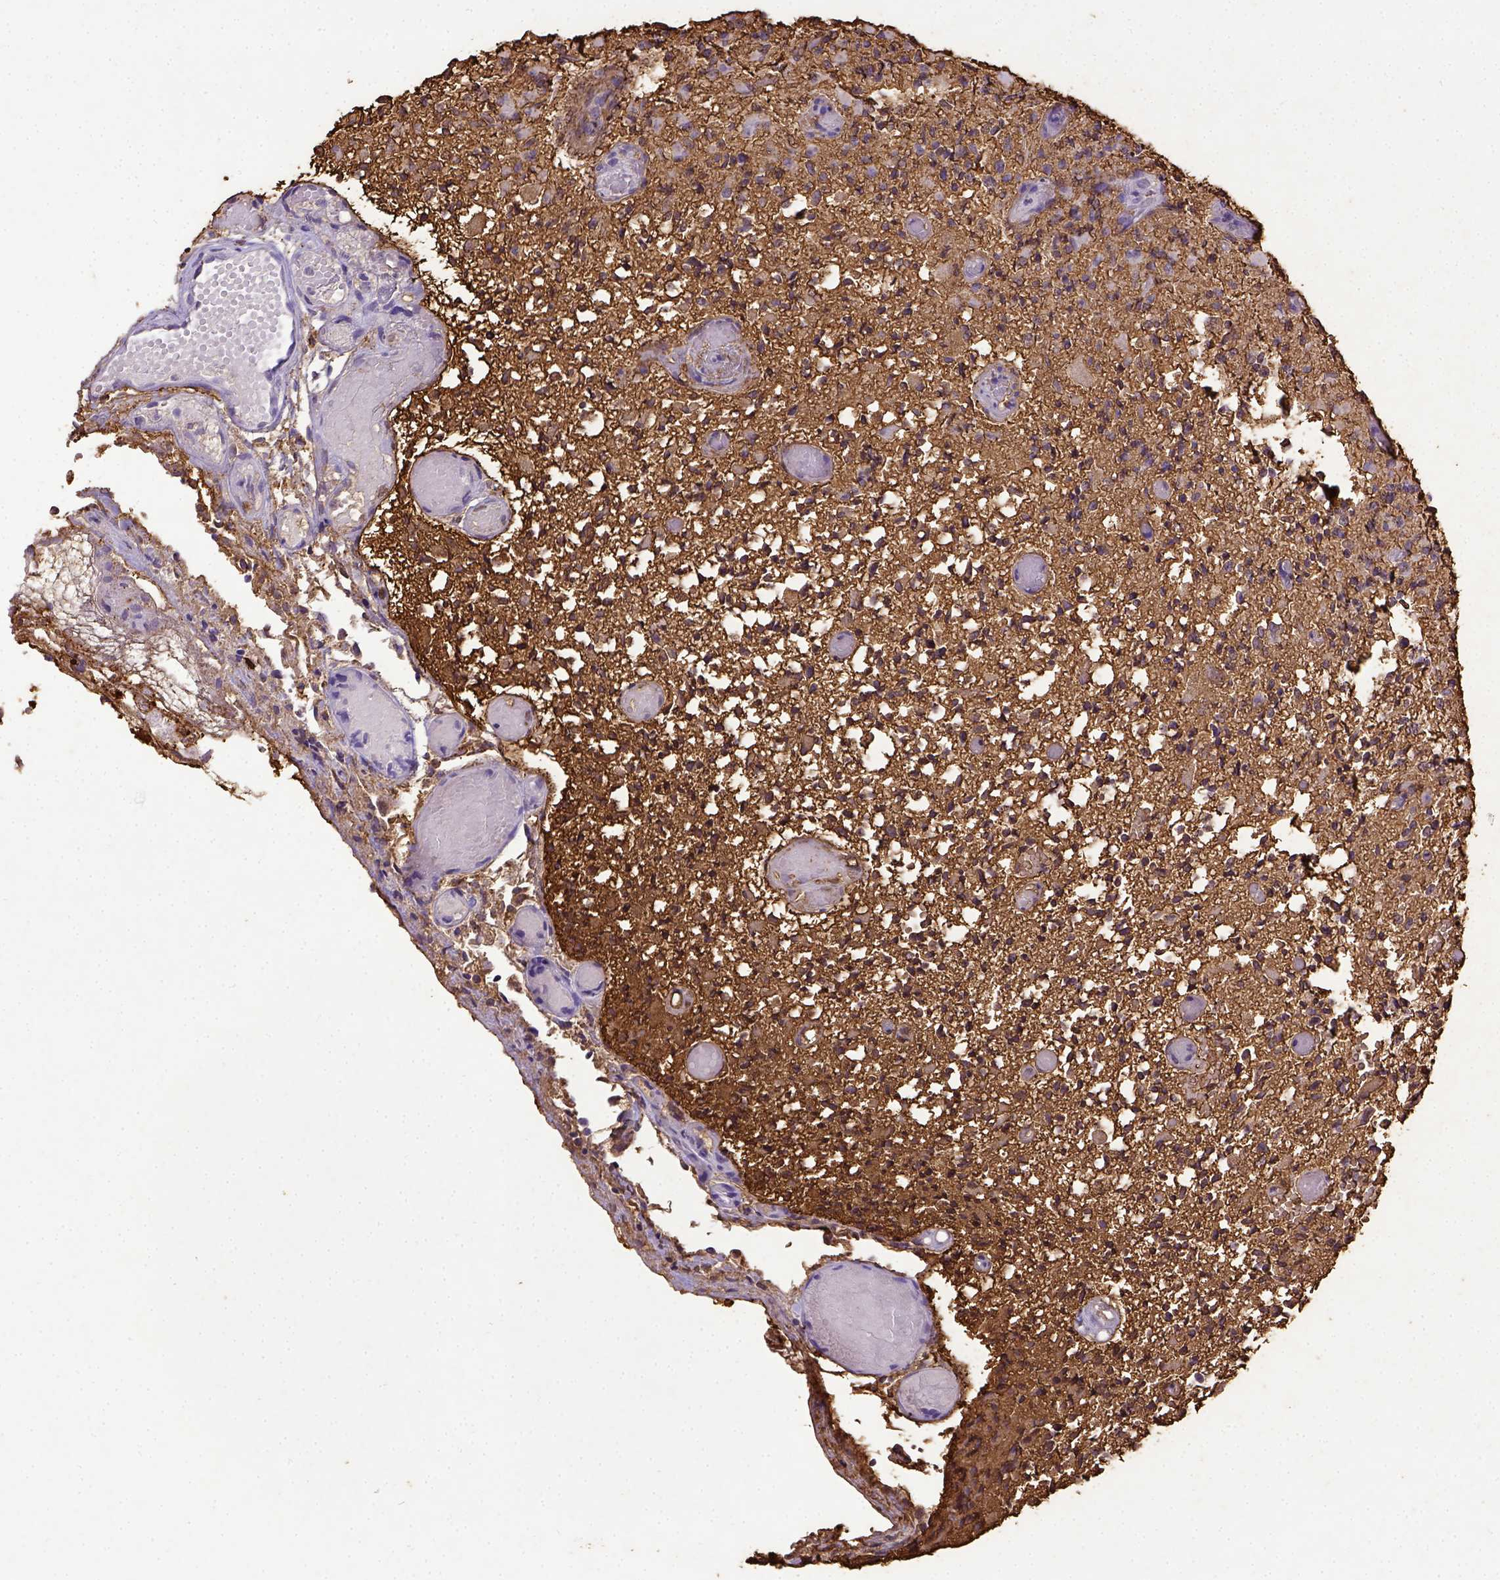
{"staining": {"intensity": "strong", "quantity": ">75%", "location": "cytoplasmic/membranous"}, "tissue": "glioma", "cell_type": "Tumor cells", "image_type": "cancer", "snomed": [{"axis": "morphology", "description": "Glioma, malignant, High grade"}, {"axis": "topography", "description": "Brain"}], "caption": "Protein expression by immunohistochemistry demonstrates strong cytoplasmic/membranous positivity in about >75% of tumor cells in glioma. (IHC, brightfield microscopy, high magnification).", "gene": "B3GAT1", "patient": {"sex": "female", "age": 63}}